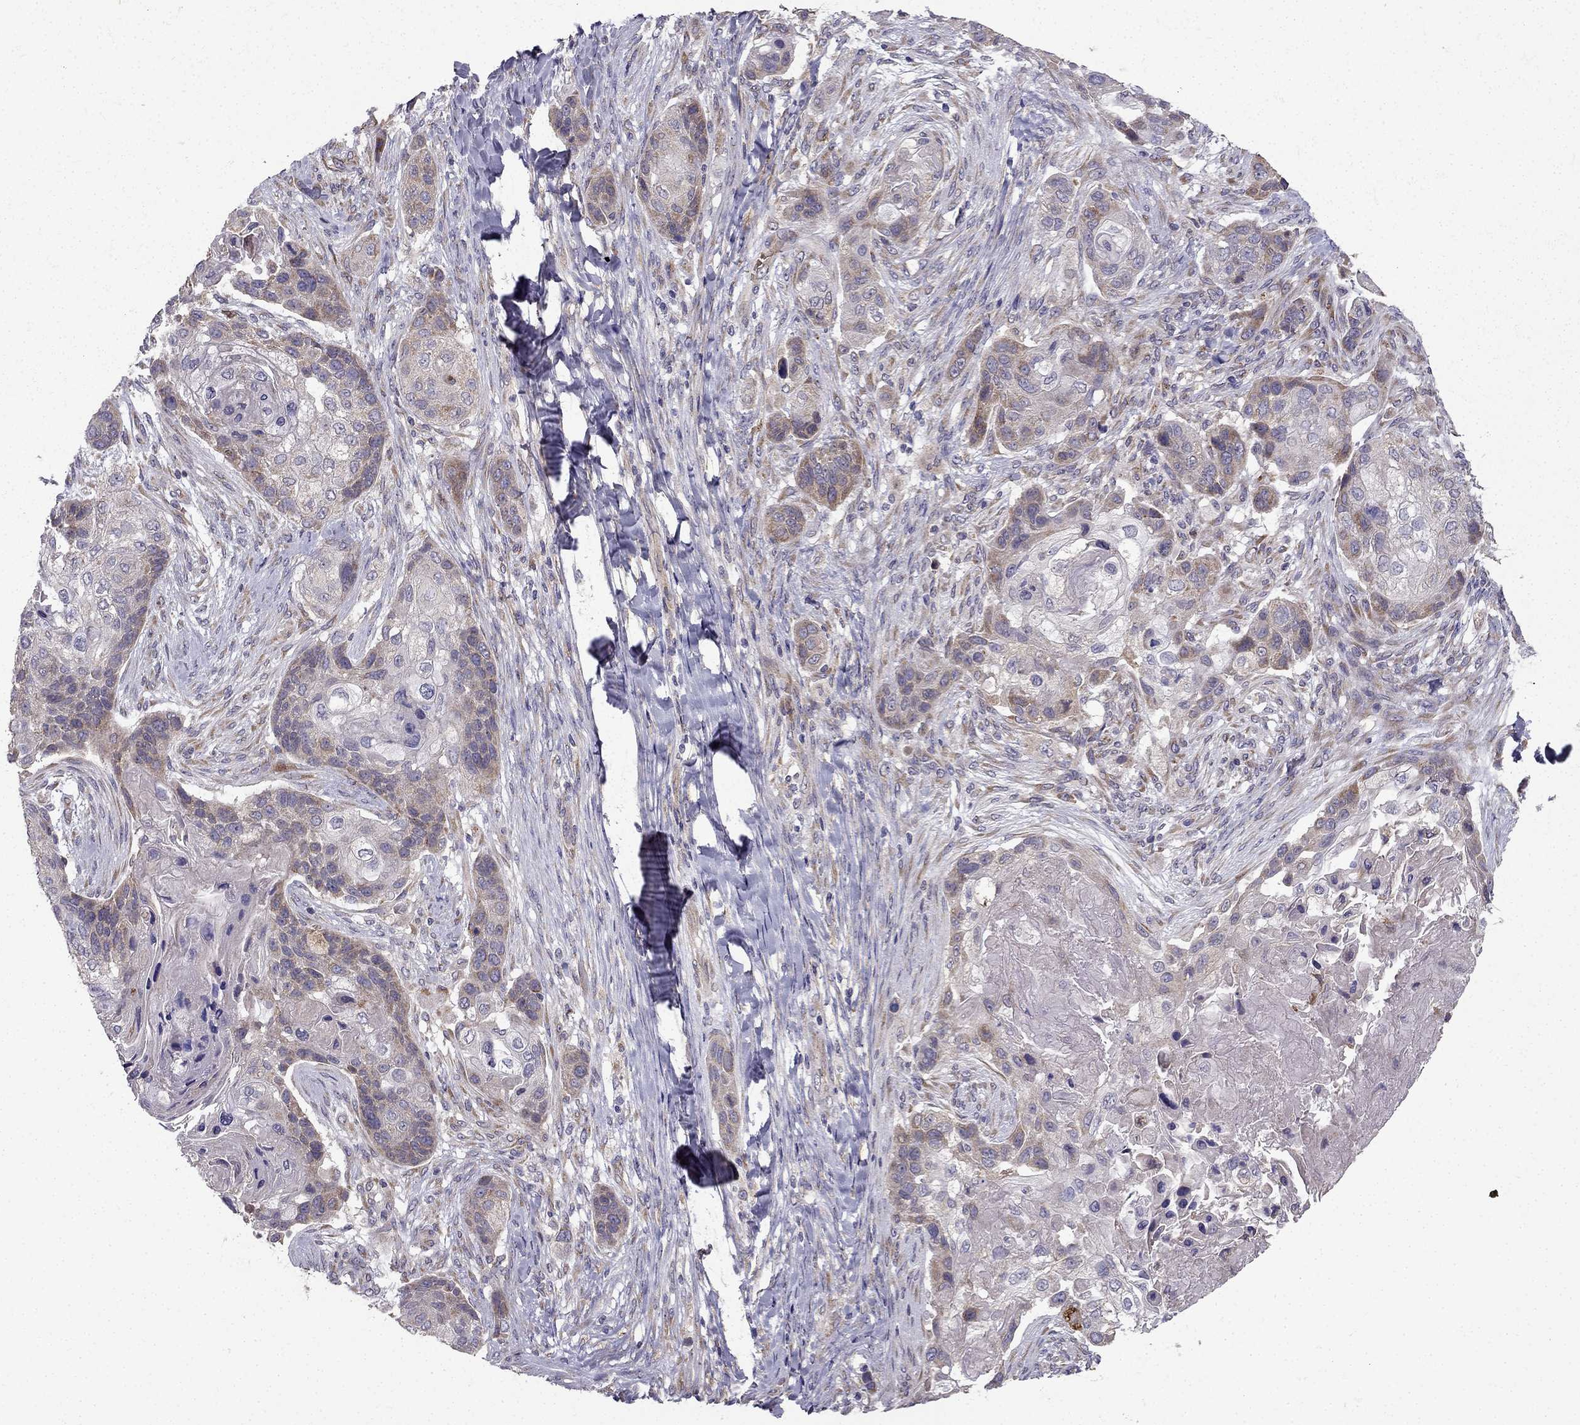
{"staining": {"intensity": "moderate", "quantity": "<25%", "location": "cytoplasmic/membranous"}, "tissue": "lung cancer", "cell_type": "Tumor cells", "image_type": "cancer", "snomed": [{"axis": "morphology", "description": "Squamous cell carcinoma, NOS"}, {"axis": "topography", "description": "Lung"}], "caption": "The photomicrograph exhibits a brown stain indicating the presence of a protein in the cytoplasmic/membranous of tumor cells in lung cancer (squamous cell carcinoma).", "gene": "B4GALT7", "patient": {"sex": "male", "age": 69}}